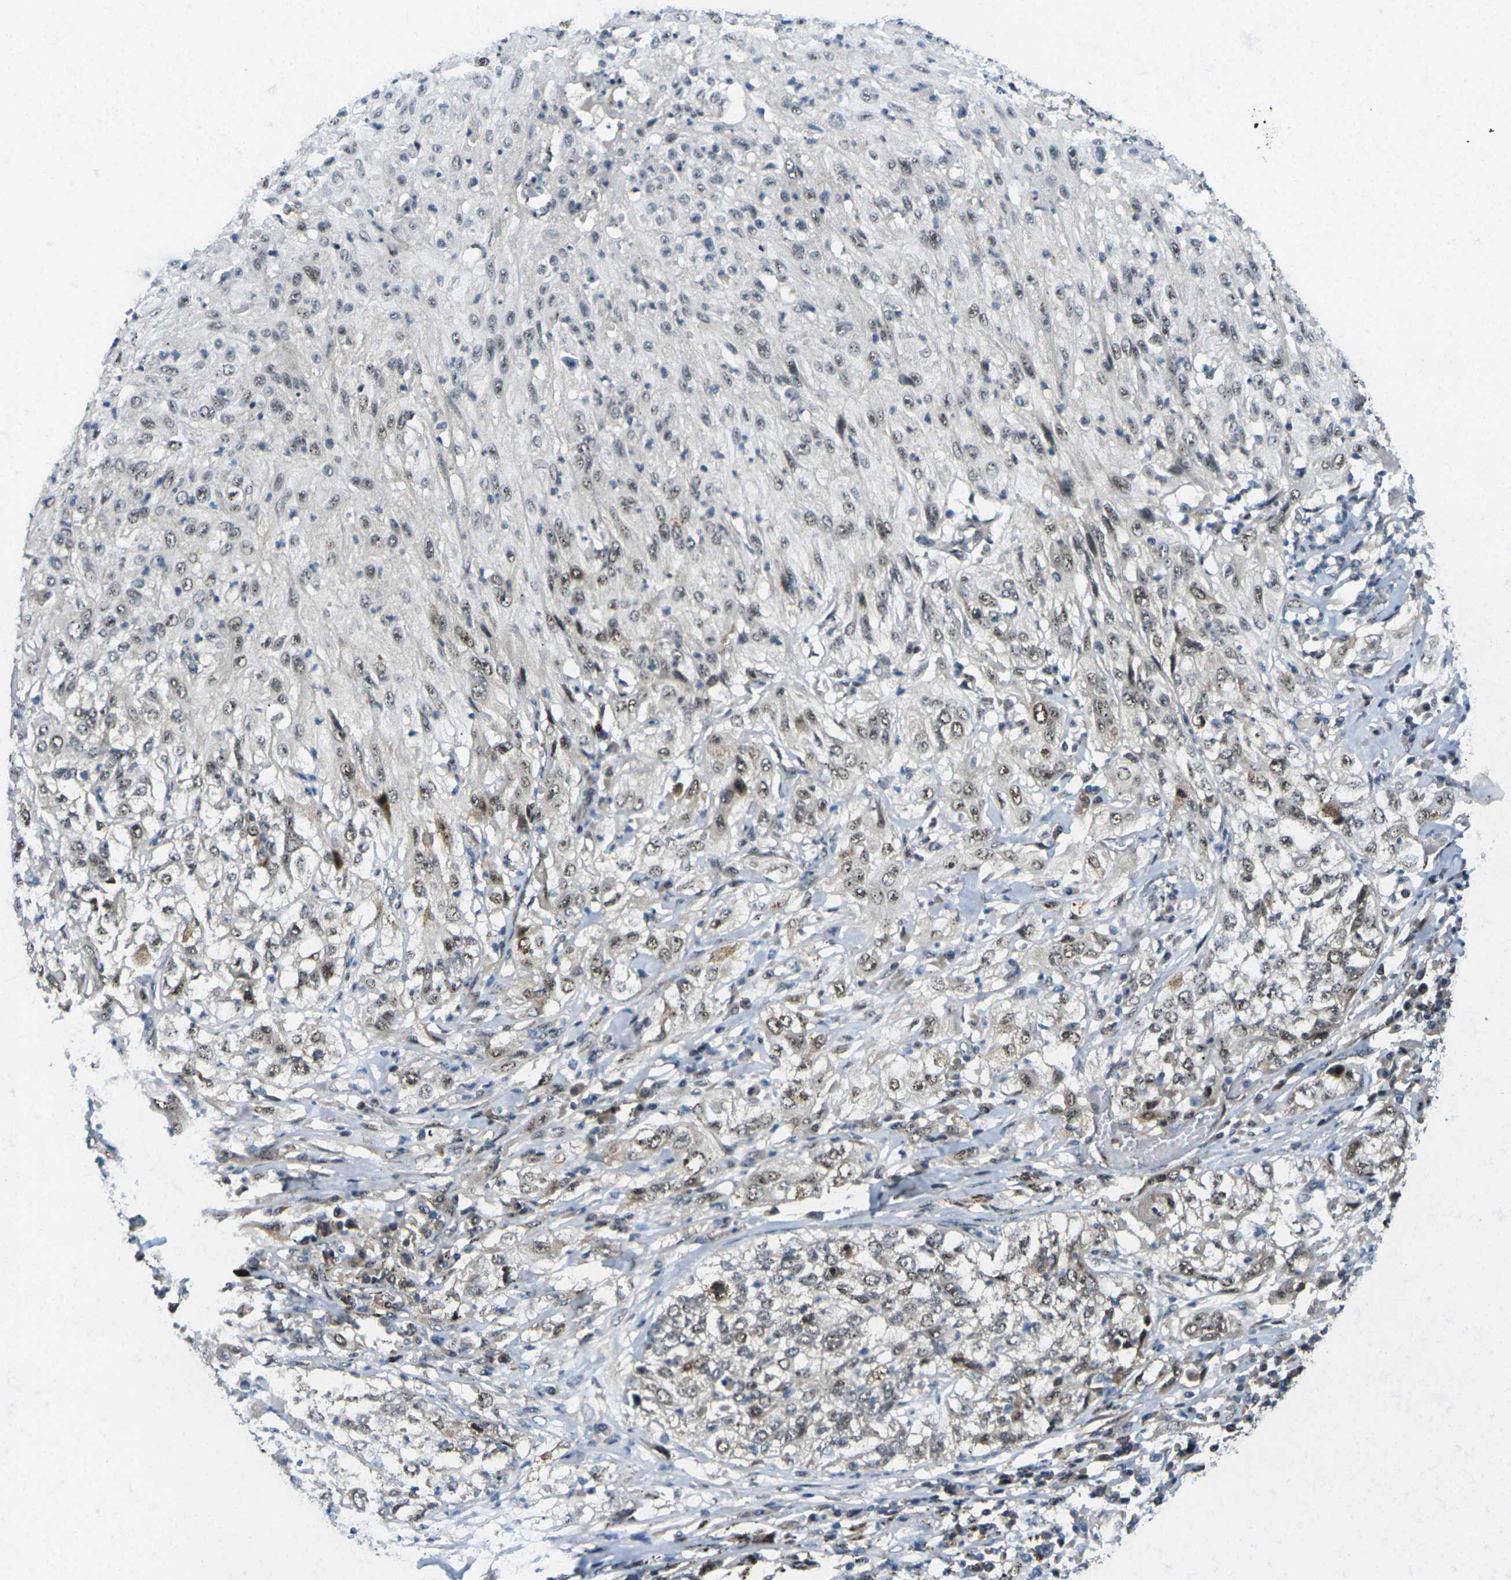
{"staining": {"intensity": "moderate", "quantity": ">75%", "location": "nuclear"}, "tissue": "lung cancer", "cell_type": "Tumor cells", "image_type": "cancer", "snomed": [{"axis": "morphology", "description": "Inflammation, NOS"}, {"axis": "morphology", "description": "Squamous cell carcinoma, NOS"}, {"axis": "topography", "description": "Lymph node"}, {"axis": "topography", "description": "Soft tissue"}, {"axis": "topography", "description": "Lung"}], "caption": "Lung cancer was stained to show a protein in brown. There is medium levels of moderate nuclear positivity in approximately >75% of tumor cells. The staining is performed using DAB (3,3'-diaminobenzidine) brown chromogen to label protein expression. The nuclei are counter-stained blue using hematoxylin.", "gene": "UBE2S", "patient": {"sex": "male", "age": 66}}